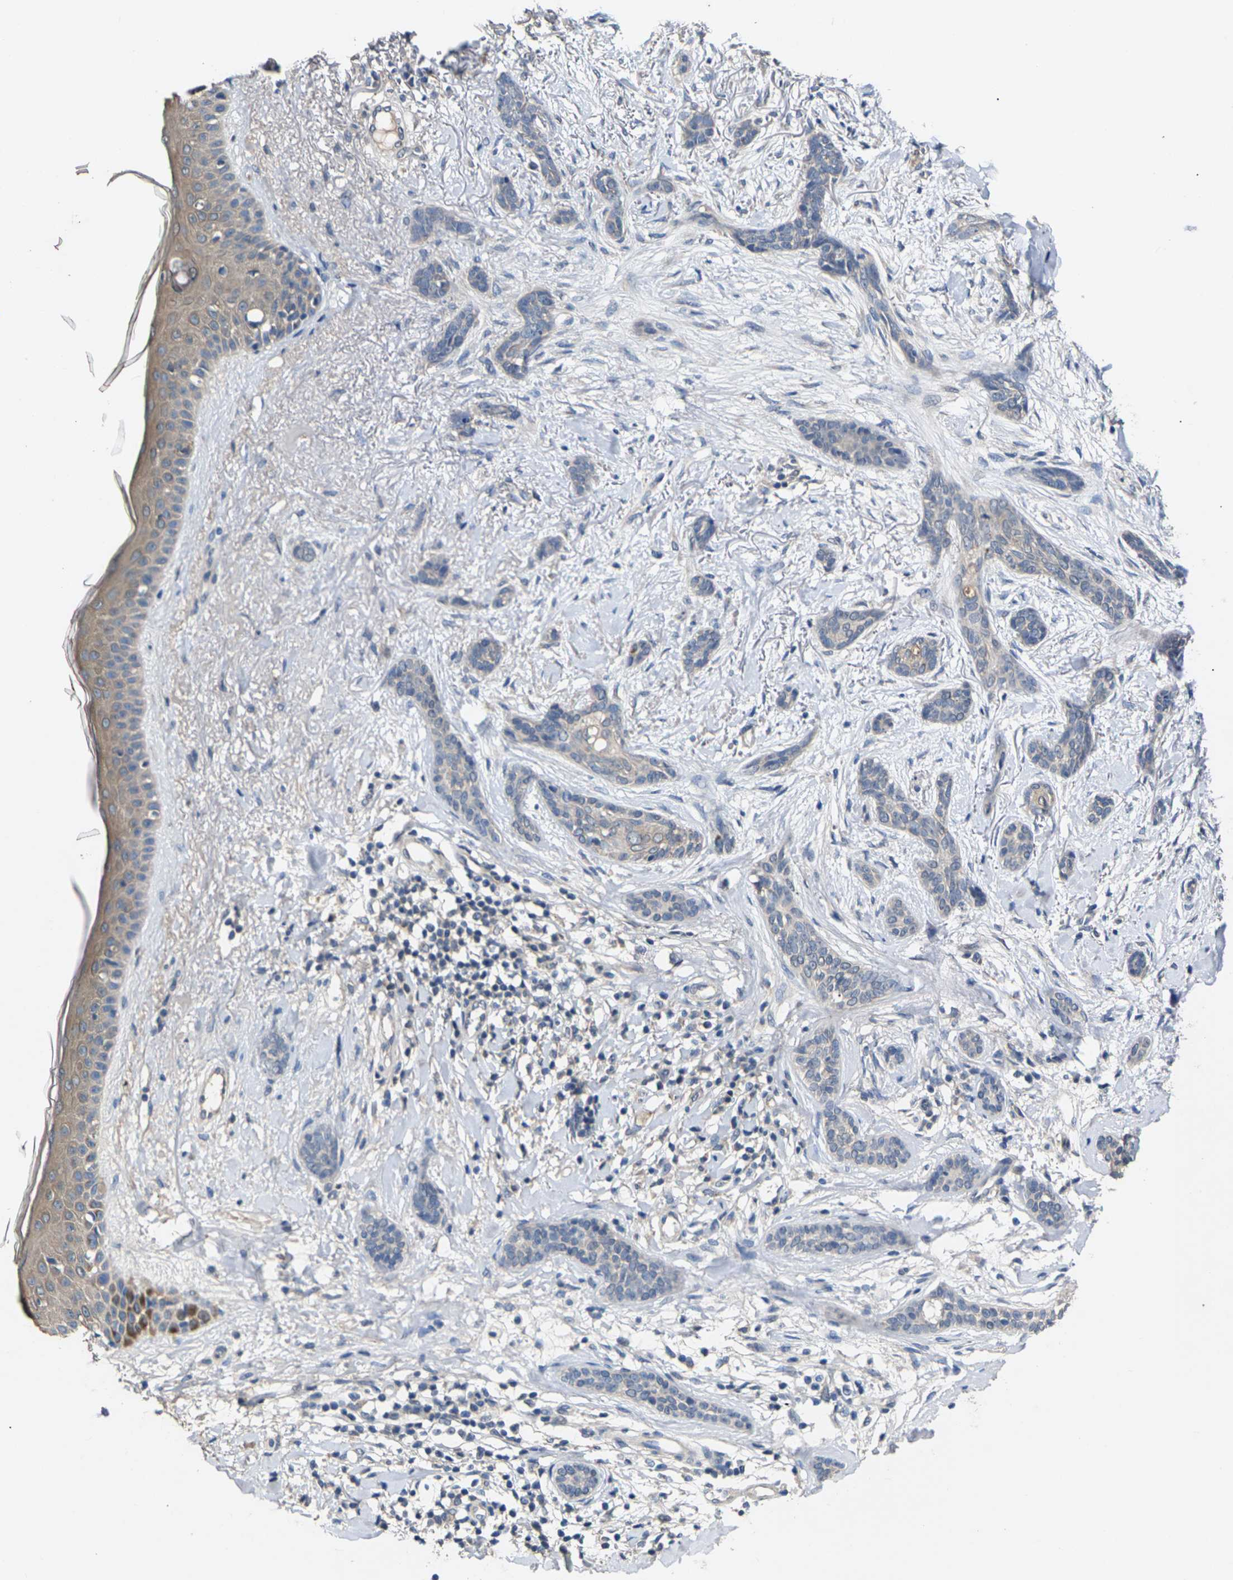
{"staining": {"intensity": "negative", "quantity": "none", "location": "none"}, "tissue": "skin cancer", "cell_type": "Tumor cells", "image_type": "cancer", "snomed": [{"axis": "morphology", "description": "Basal cell carcinoma"}, {"axis": "morphology", "description": "Adnexal tumor, benign"}, {"axis": "topography", "description": "Skin"}], "caption": "Immunohistochemical staining of human skin benign adnexal tumor displays no significant expression in tumor cells.", "gene": "SLC2A2", "patient": {"sex": "female", "age": 42}}